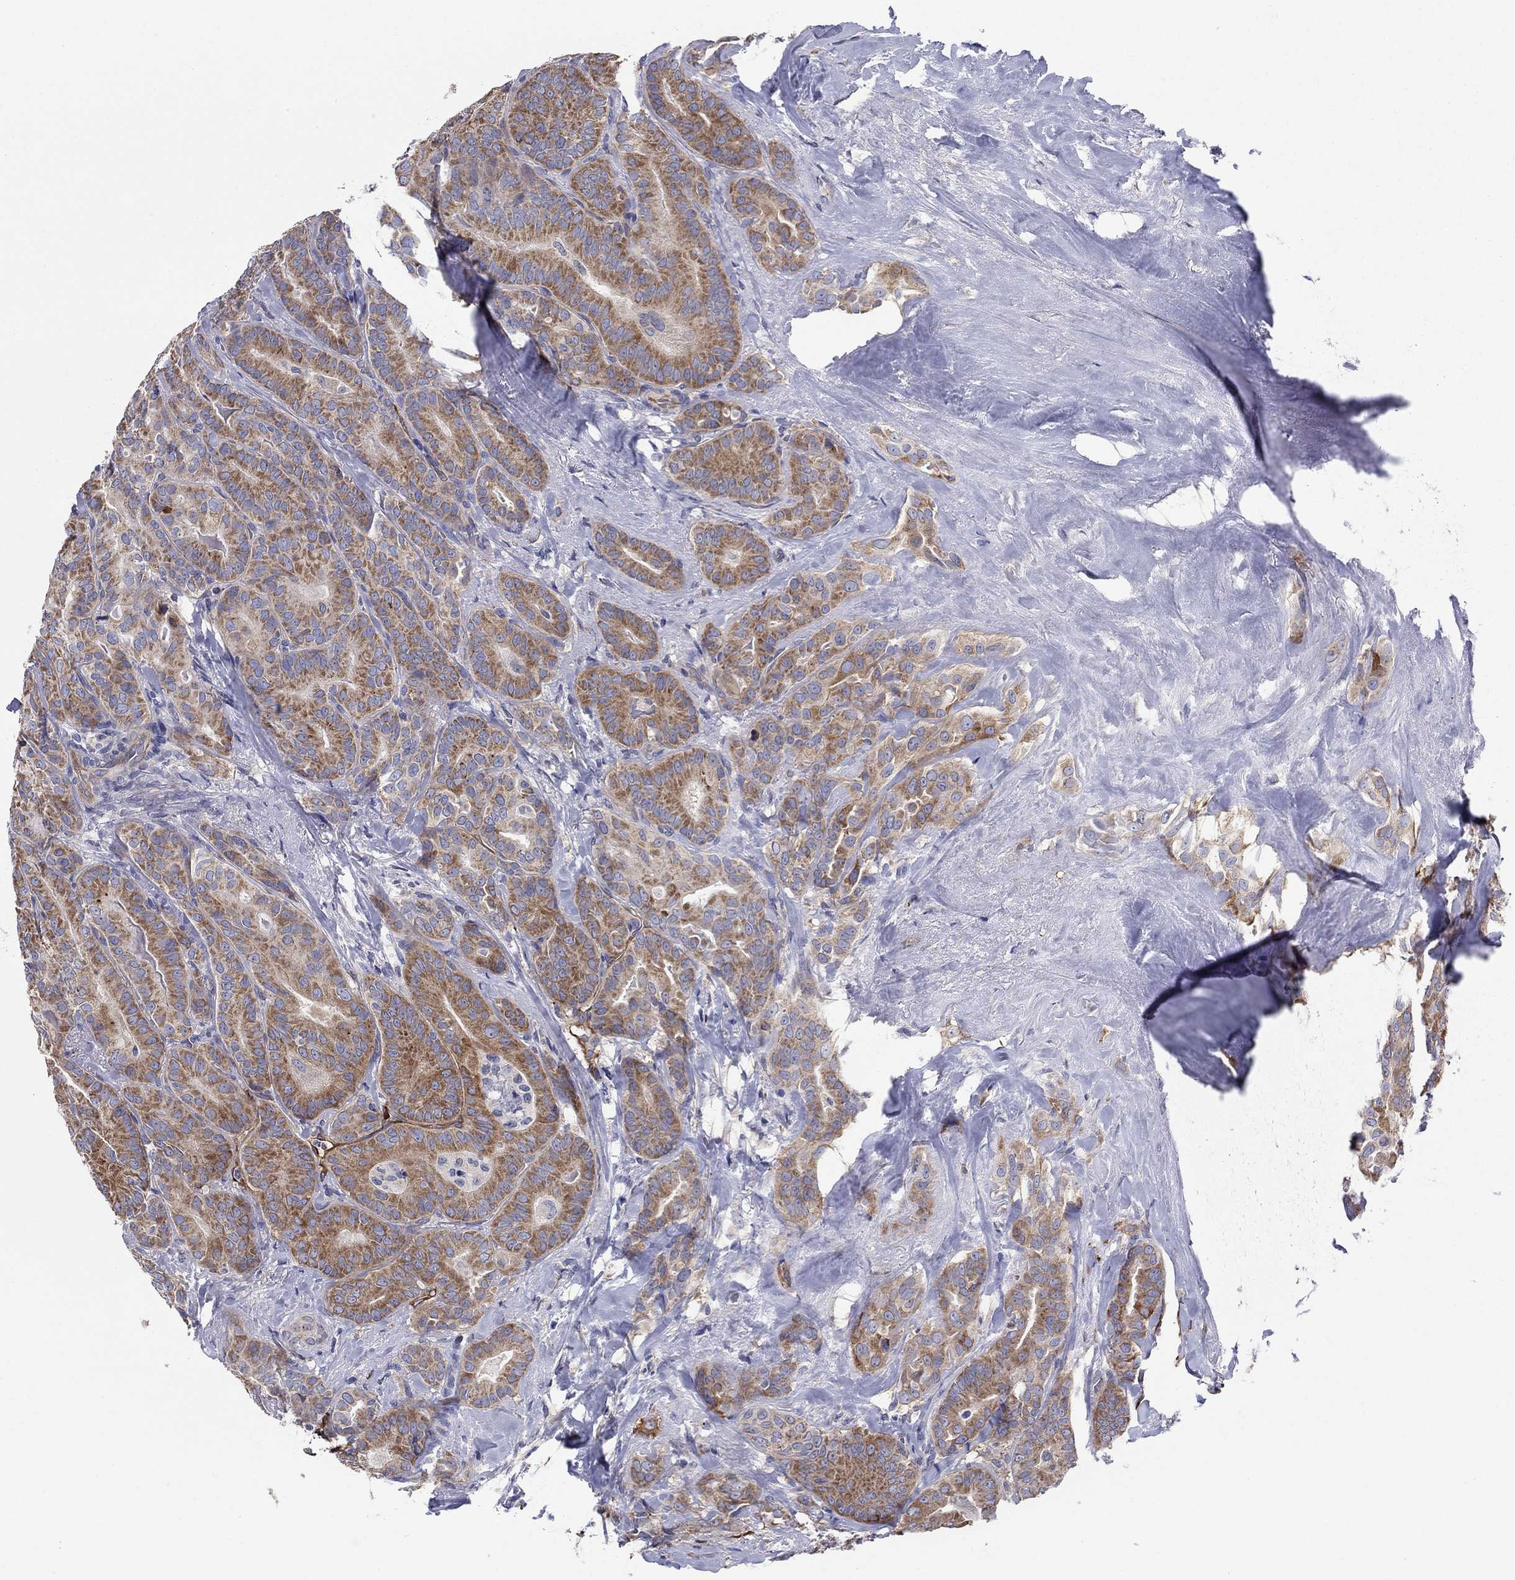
{"staining": {"intensity": "moderate", "quantity": ">75%", "location": "cytoplasmic/membranous"}, "tissue": "thyroid cancer", "cell_type": "Tumor cells", "image_type": "cancer", "snomed": [{"axis": "morphology", "description": "Papillary adenocarcinoma, NOS"}, {"axis": "topography", "description": "Thyroid gland"}], "caption": "Tumor cells display medium levels of moderate cytoplasmic/membranous expression in approximately >75% of cells in human thyroid papillary adenocarcinoma.", "gene": "EMP2", "patient": {"sex": "male", "age": 61}}